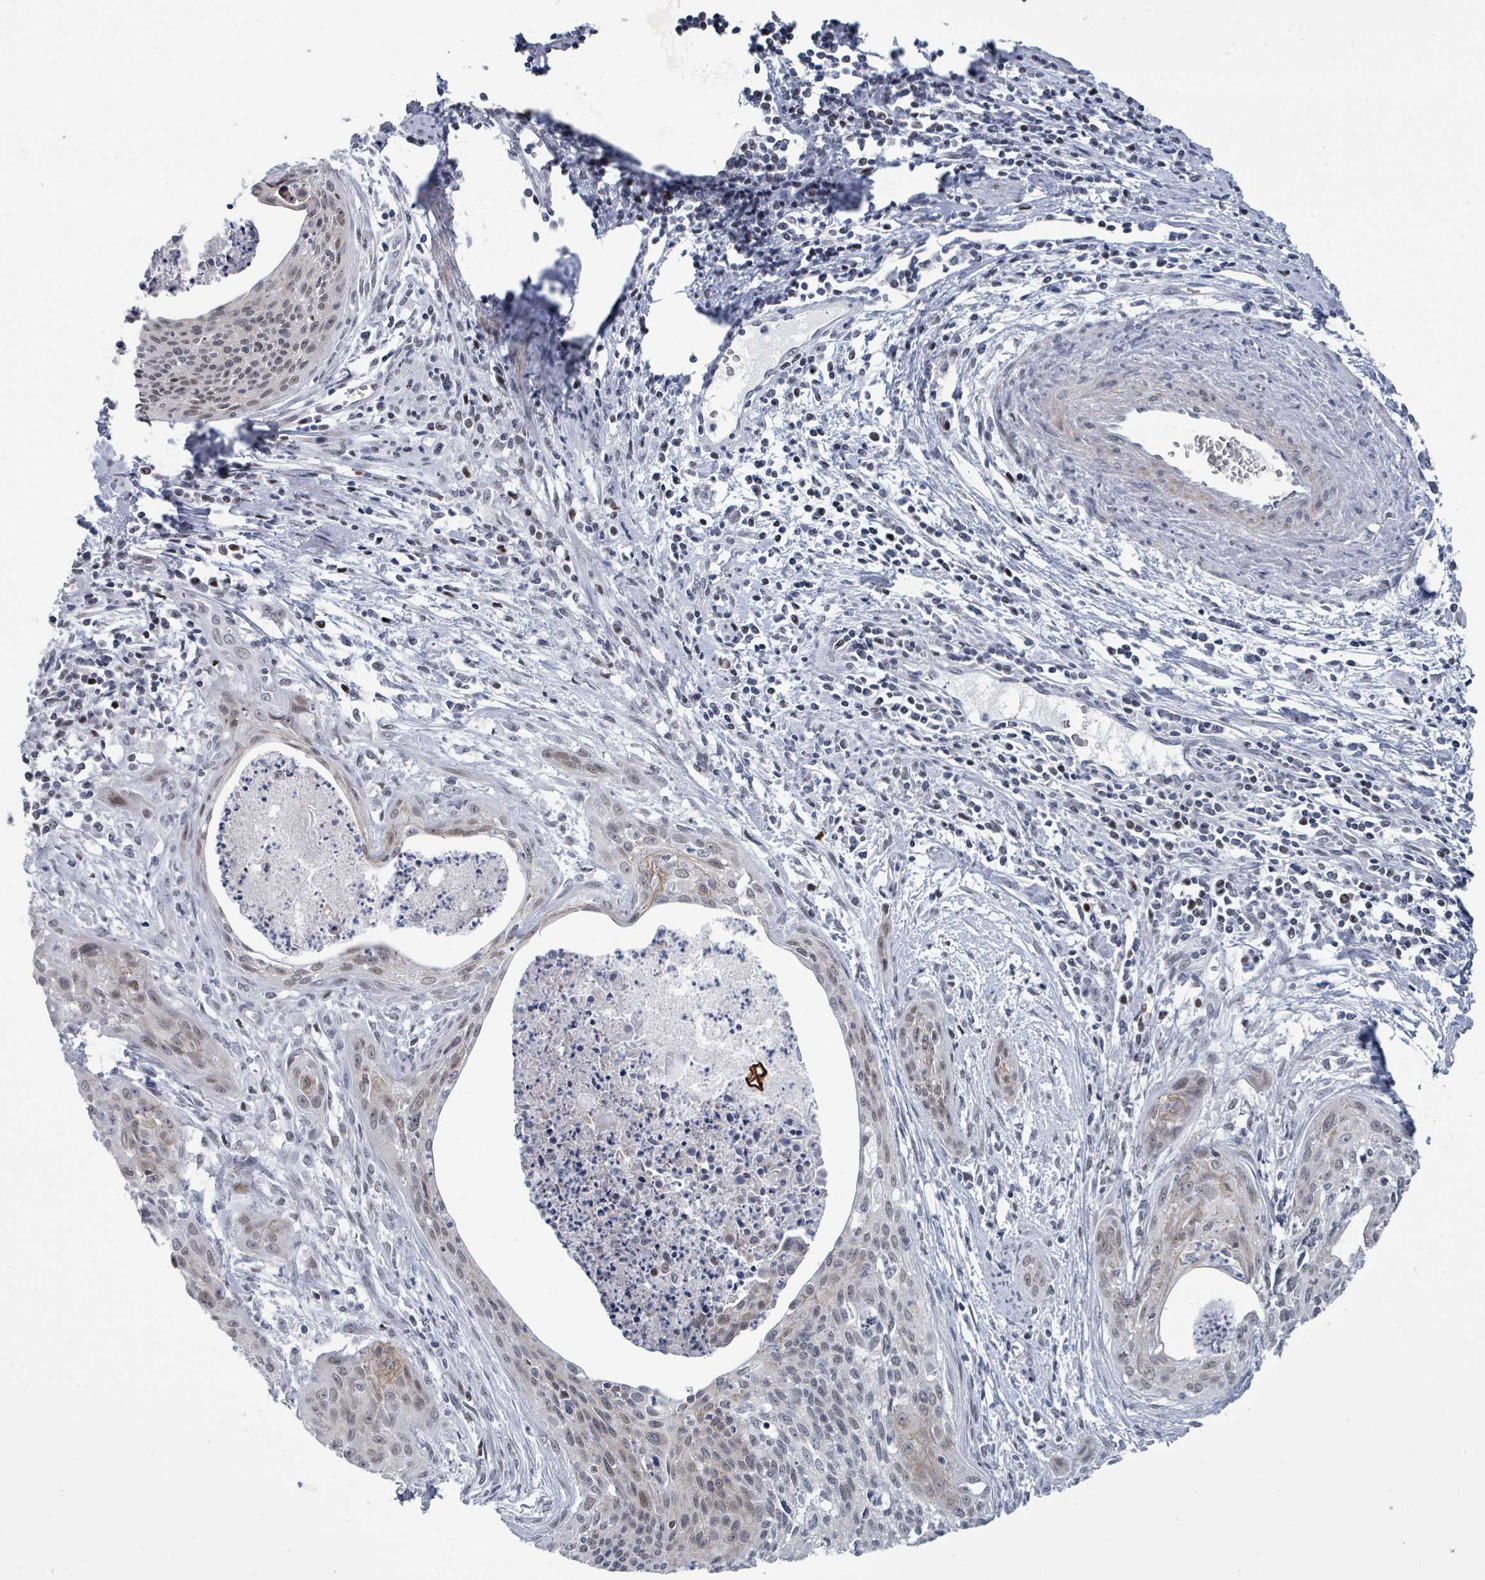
{"staining": {"intensity": "weak", "quantity": "25%-75%", "location": "nuclear"}, "tissue": "cervical cancer", "cell_type": "Tumor cells", "image_type": "cancer", "snomed": [{"axis": "morphology", "description": "Squamous cell carcinoma, NOS"}, {"axis": "topography", "description": "Cervix"}], "caption": "Immunohistochemical staining of cervical cancer shows weak nuclear protein positivity in about 25%-75% of tumor cells.", "gene": "CT45A5", "patient": {"sex": "female", "age": 55}}